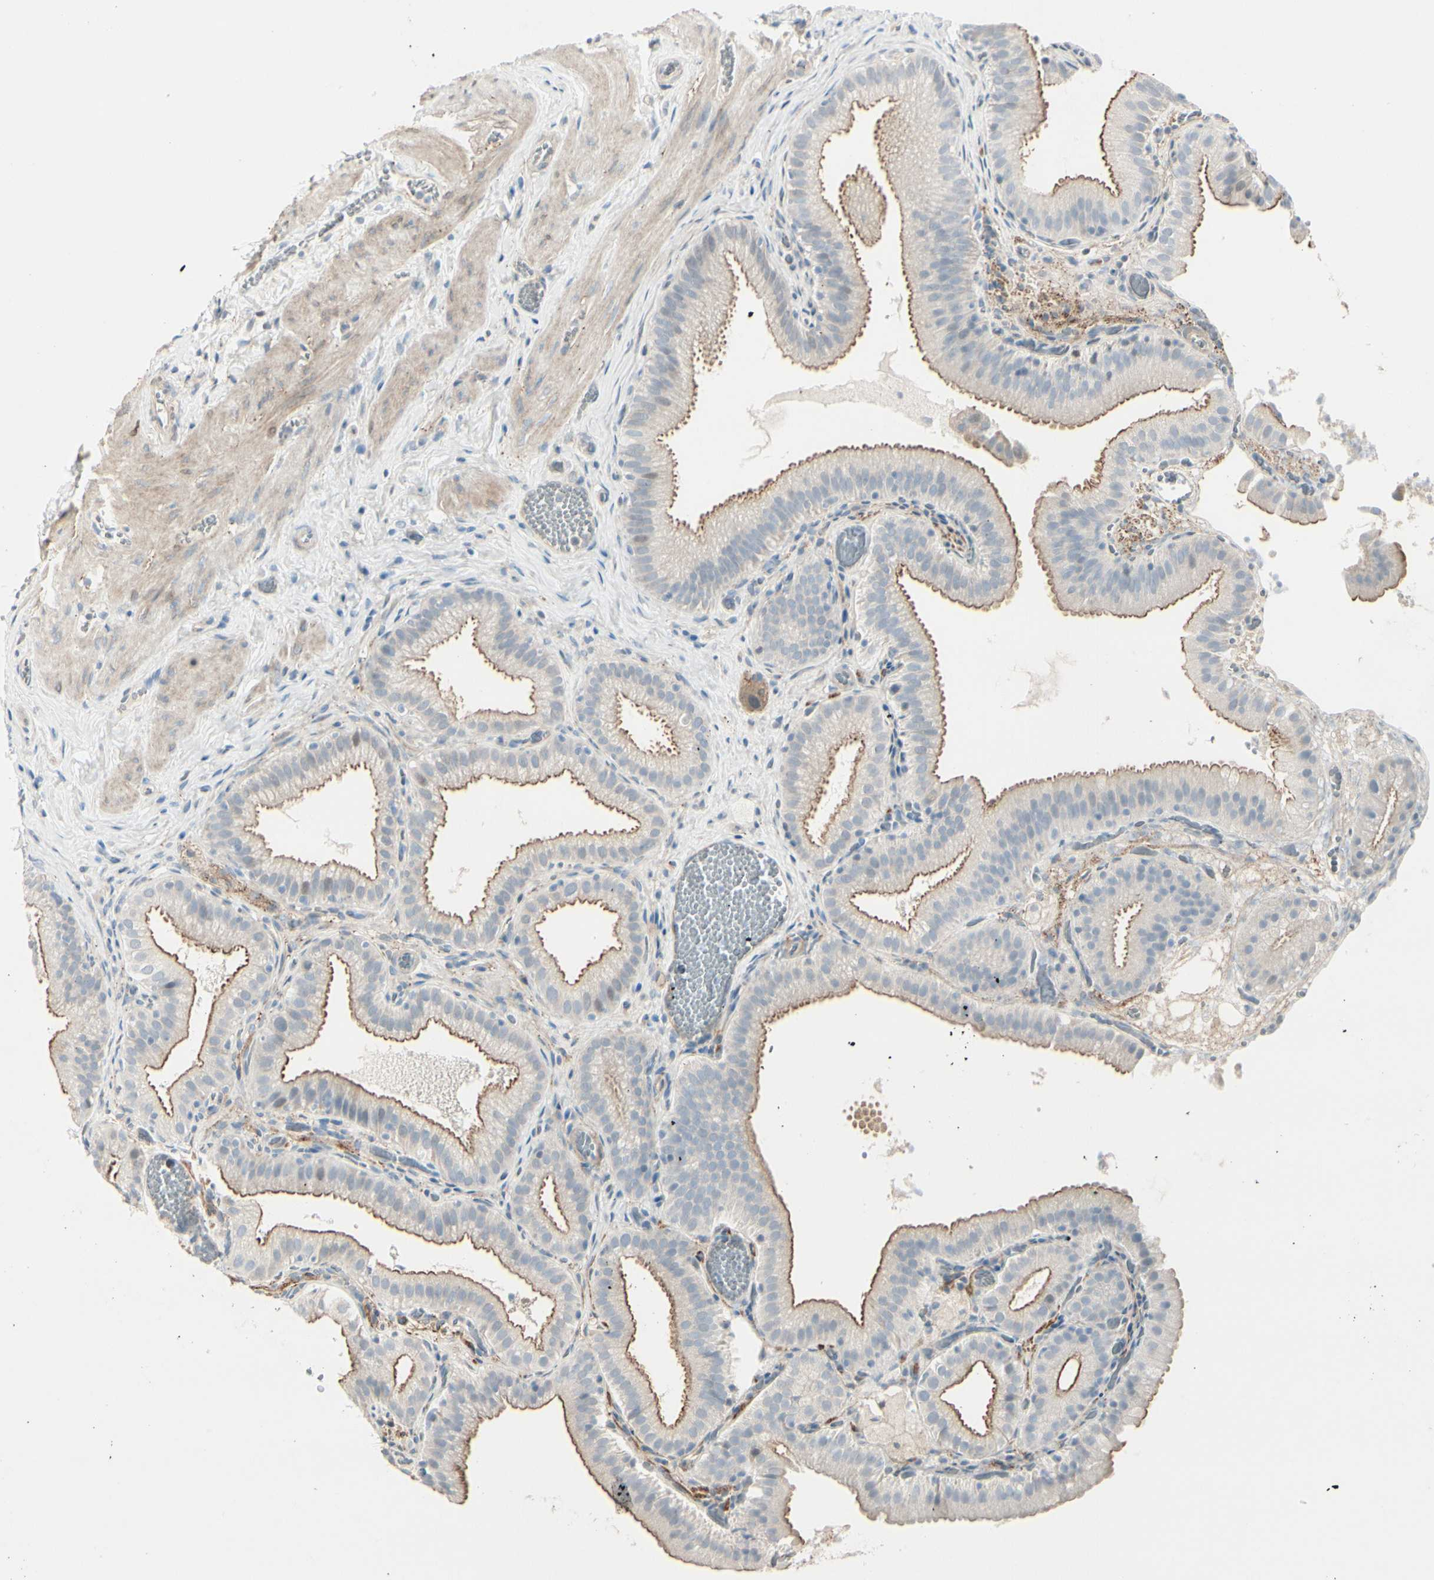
{"staining": {"intensity": "moderate", "quantity": ">75%", "location": "cytoplasmic/membranous"}, "tissue": "gallbladder", "cell_type": "Glandular cells", "image_type": "normal", "snomed": [{"axis": "morphology", "description": "Normal tissue, NOS"}, {"axis": "topography", "description": "Gallbladder"}], "caption": "The photomicrograph displays staining of normal gallbladder, revealing moderate cytoplasmic/membranous protein expression (brown color) within glandular cells.", "gene": "CACNA2D1", "patient": {"sex": "male", "age": 54}}